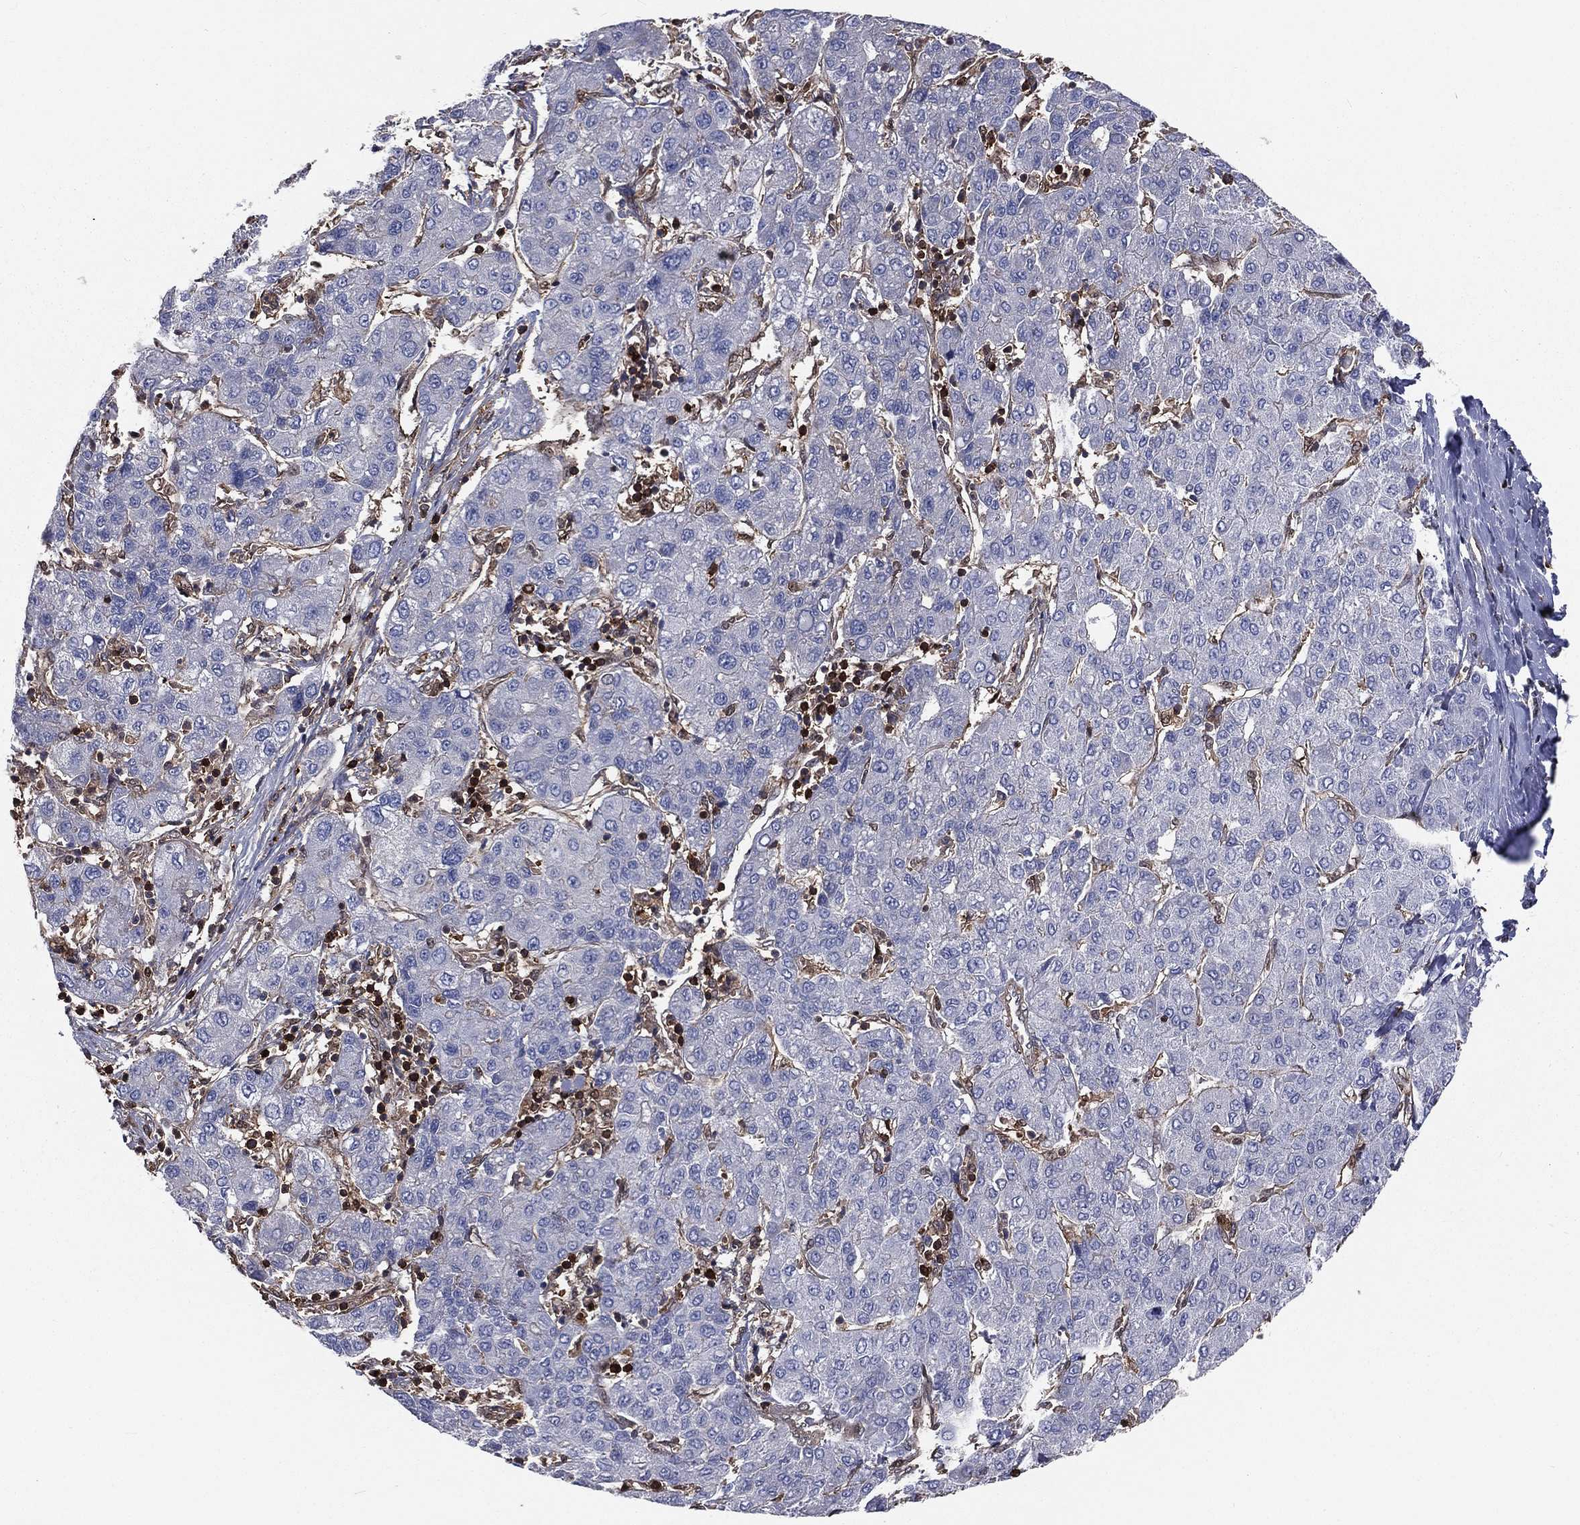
{"staining": {"intensity": "negative", "quantity": "none", "location": "none"}, "tissue": "liver cancer", "cell_type": "Tumor cells", "image_type": "cancer", "snomed": [{"axis": "morphology", "description": "Carcinoma, Hepatocellular, NOS"}, {"axis": "topography", "description": "Liver"}], "caption": "IHC photomicrograph of liver cancer stained for a protein (brown), which reveals no staining in tumor cells.", "gene": "TBC1D2", "patient": {"sex": "male", "age": 65}}